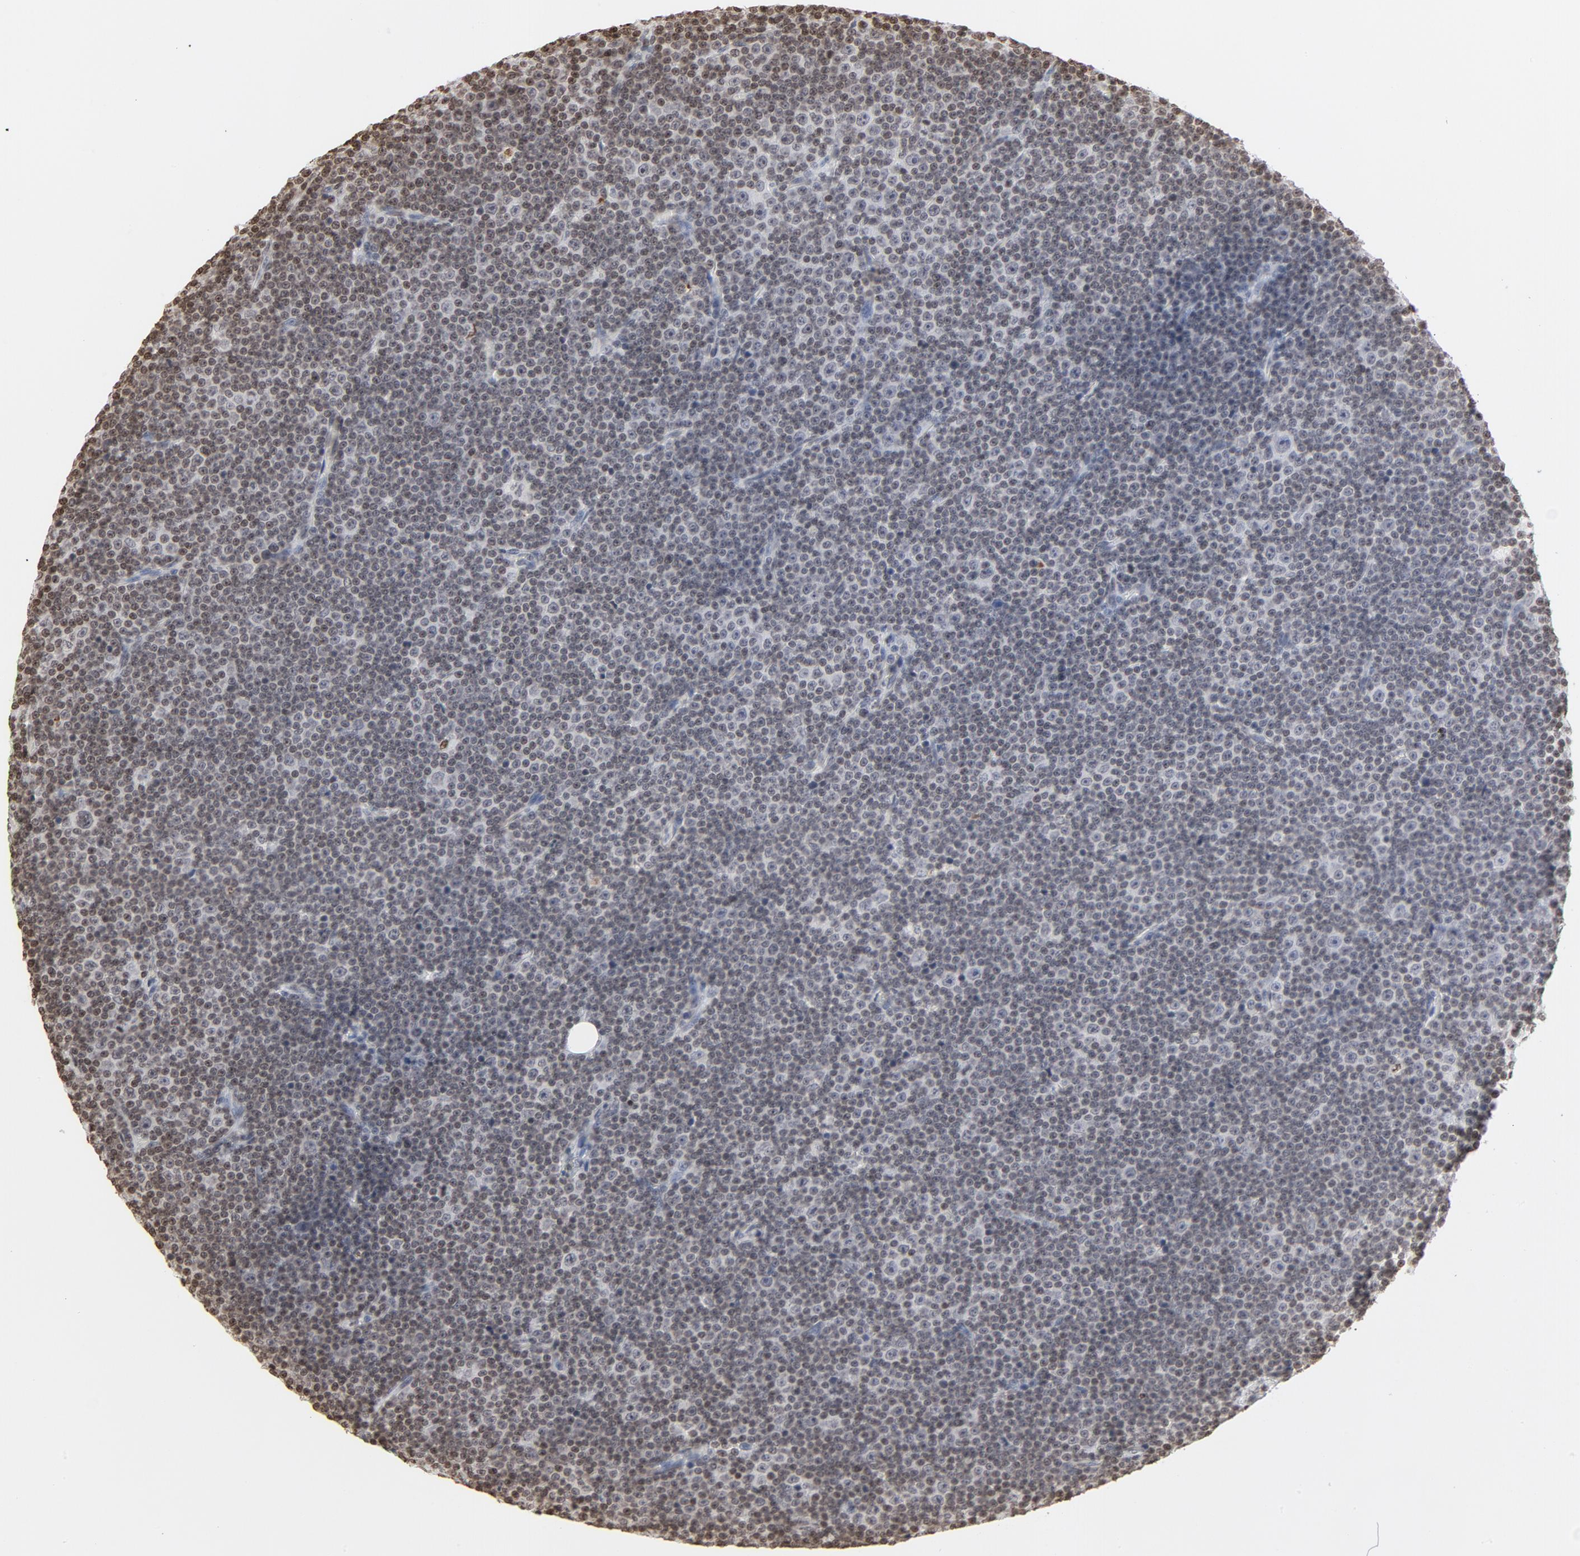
{"staining": {"intensity": "weak", "quantity": "25%-75%", "location": "nuclear"}, "tissue": "lymphoma", "cell_type": "Tumor cells", "image_type": "cancer", "snomed": [{"axis": "morphology", "description": "Malignant lymphoma, non-Hodgkin's type, Low grade"}, {"axis": "topography", "description": "Lymph node"}], "caption": "Immunohistochemistry (DAB) staining of lymphoma shows weak nuclear protein expression in about 25%-75% of tumor cells.", "gene": "H2AC12", "patient": {"sex": "female", "age": 67}}